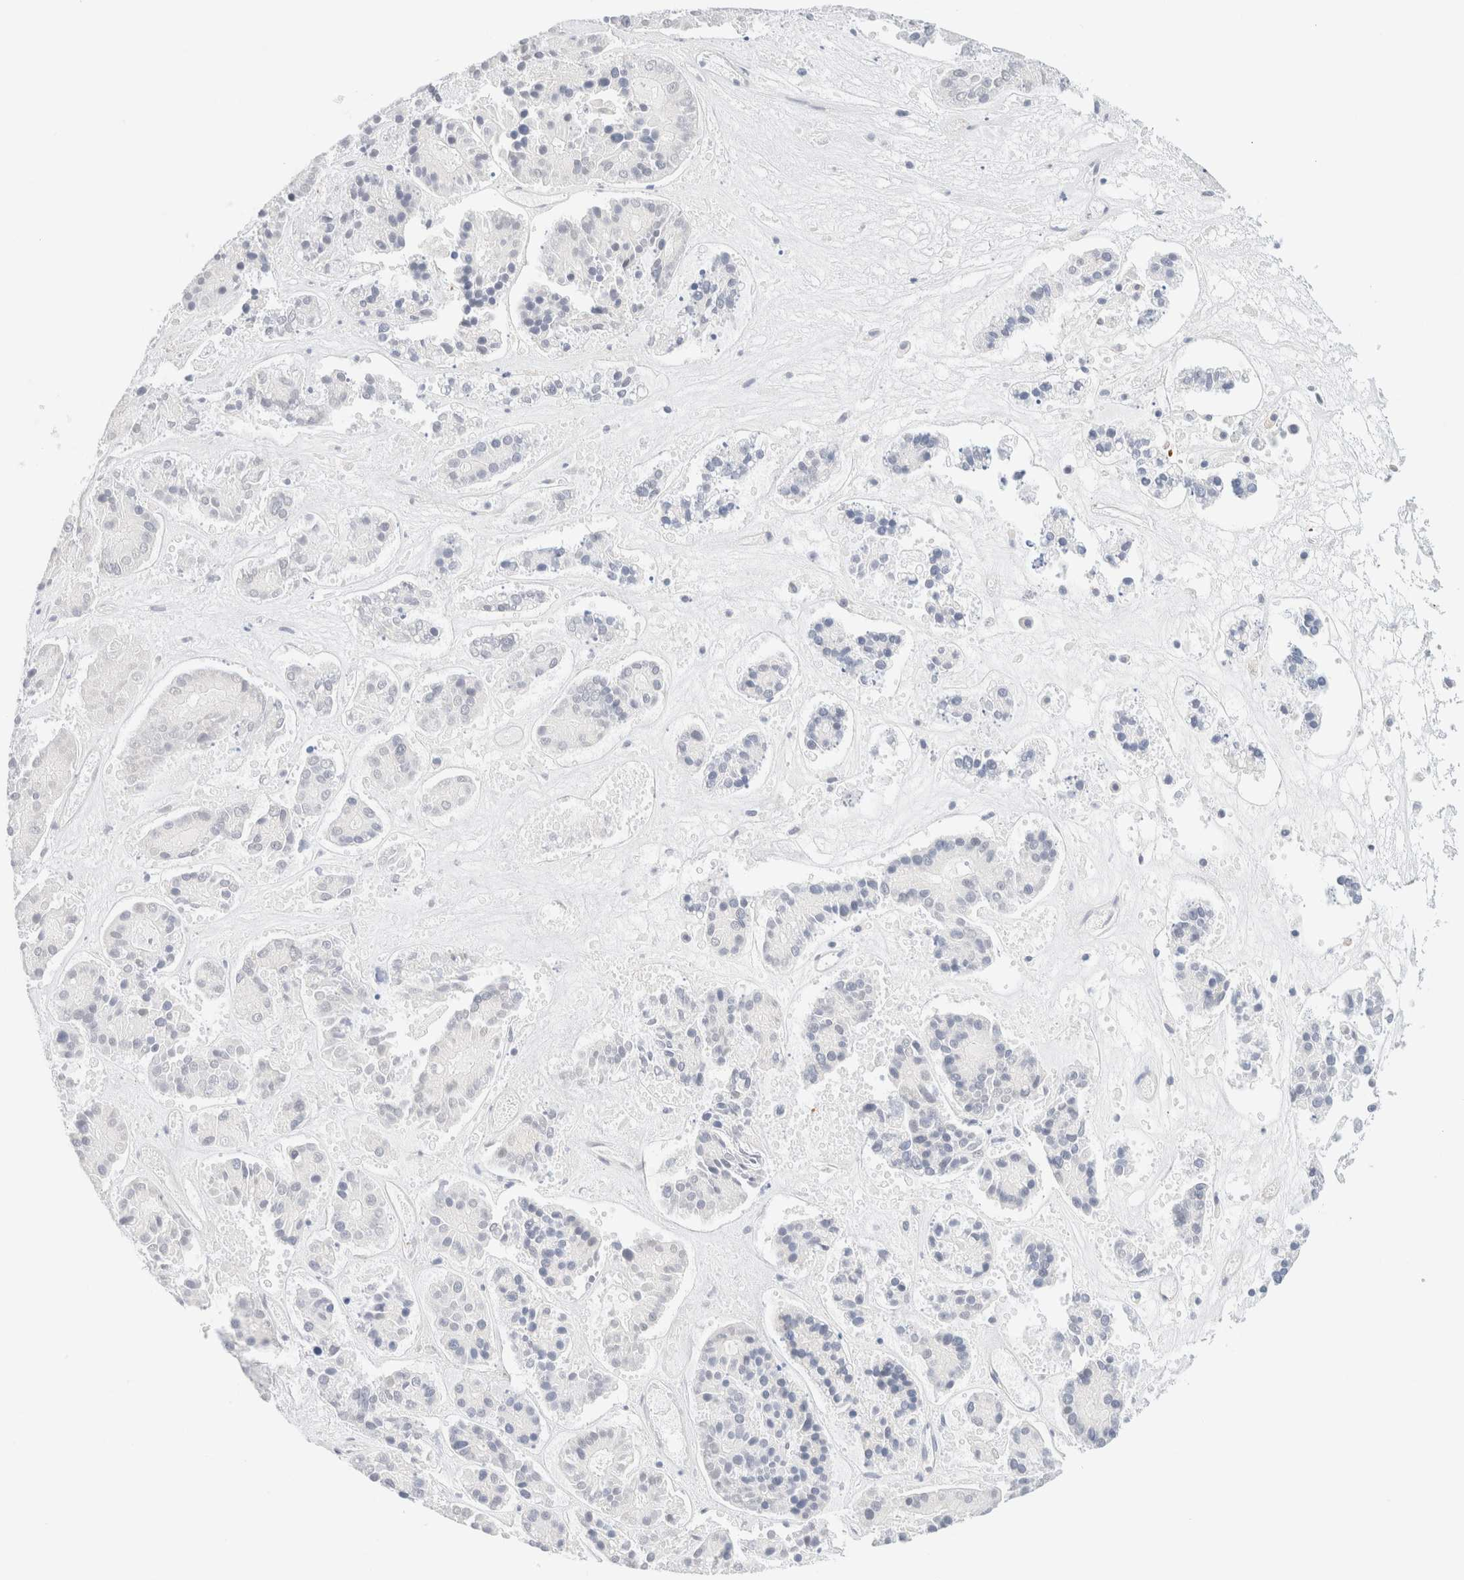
{"staining": {"intensity": "negative", "quantity": "none", "location": "none"}, "tissue": "pancreatic cancer", "cell_type": "Tumor cells", "image_type": "cancer", "snomed": [{"axis": "morphology", "description": "Adenocarcinoma, NOS"}, {"axis": "topography", "description": "Pancreas"}], "caption": "Immunohistochemistry micrograph of neoplastic tissue: adenocarcinoma (pancreatic) stained with DAB demonstrates no significant protein positivity in tumor cells. (Stains: DAB (3,3'-diaminobenzidine) IHC with hematoxylin counter stain, Microscopy: brightfield microscopy at high magnification).", "gene": "UNC13B", "patient": {"sex": "male", "age": 50}}